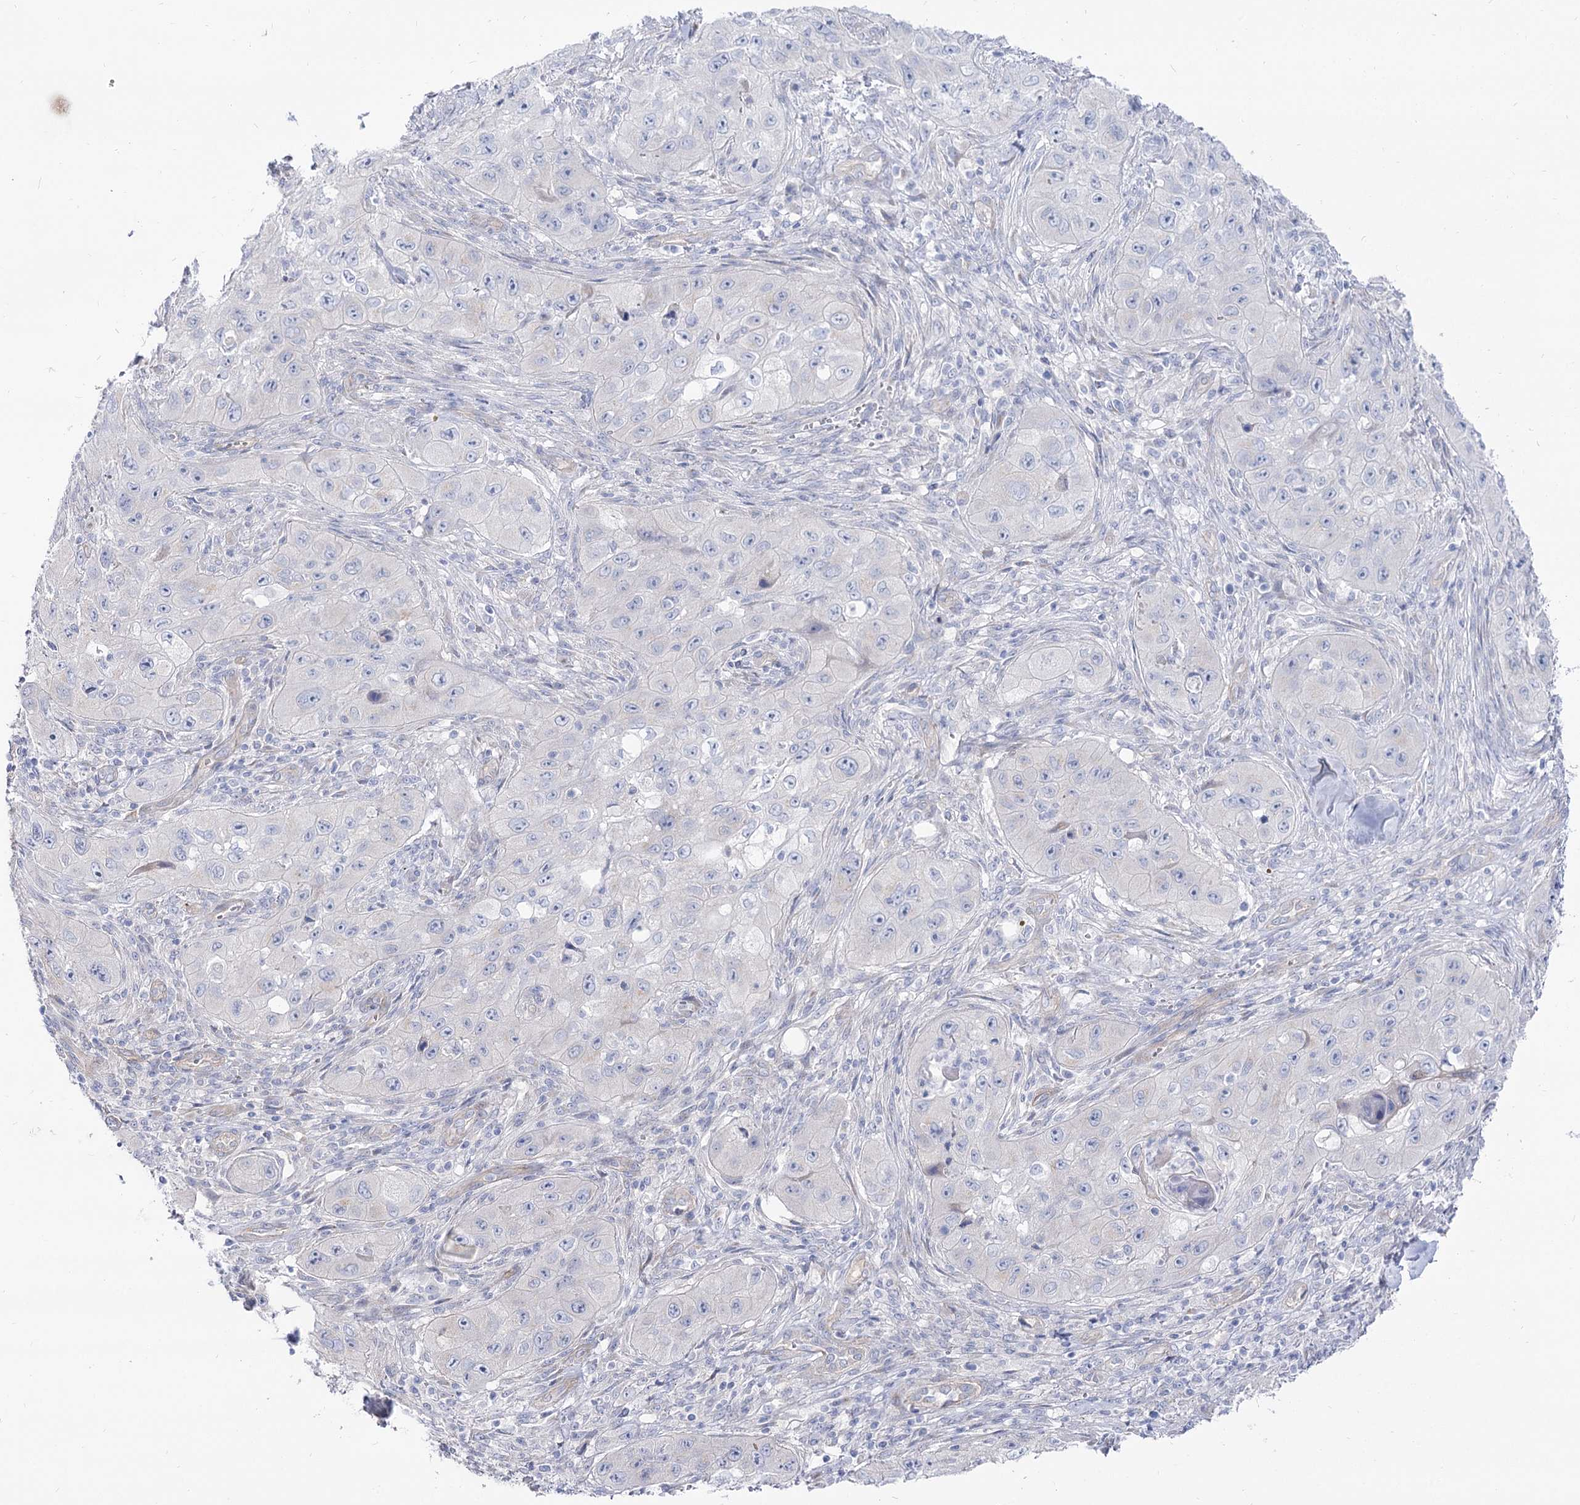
{"staining": {"intensity": "negative", "quantity": "none", "location": "none"}, "tissue": "skin cancer", "cell_type": "Tumor cells", "image_type": "cancer", "snomed": [{"axis": "morphology", "description": "Squamous cell carcinoma, NOS"}, {"axis": "topography", "description": "Skin"}, {"axis": "topography", "description": "Subcutis"}], "caption": "IHC micrograph of neoplastic tissue: human skin squamous cell carcinoma stained with DAB (3,3'-diaminobenzidine) displays no significant protein staining in tumor cells.", "gene": "SUOX", "patient": {"sex": "male", "age": 73}}